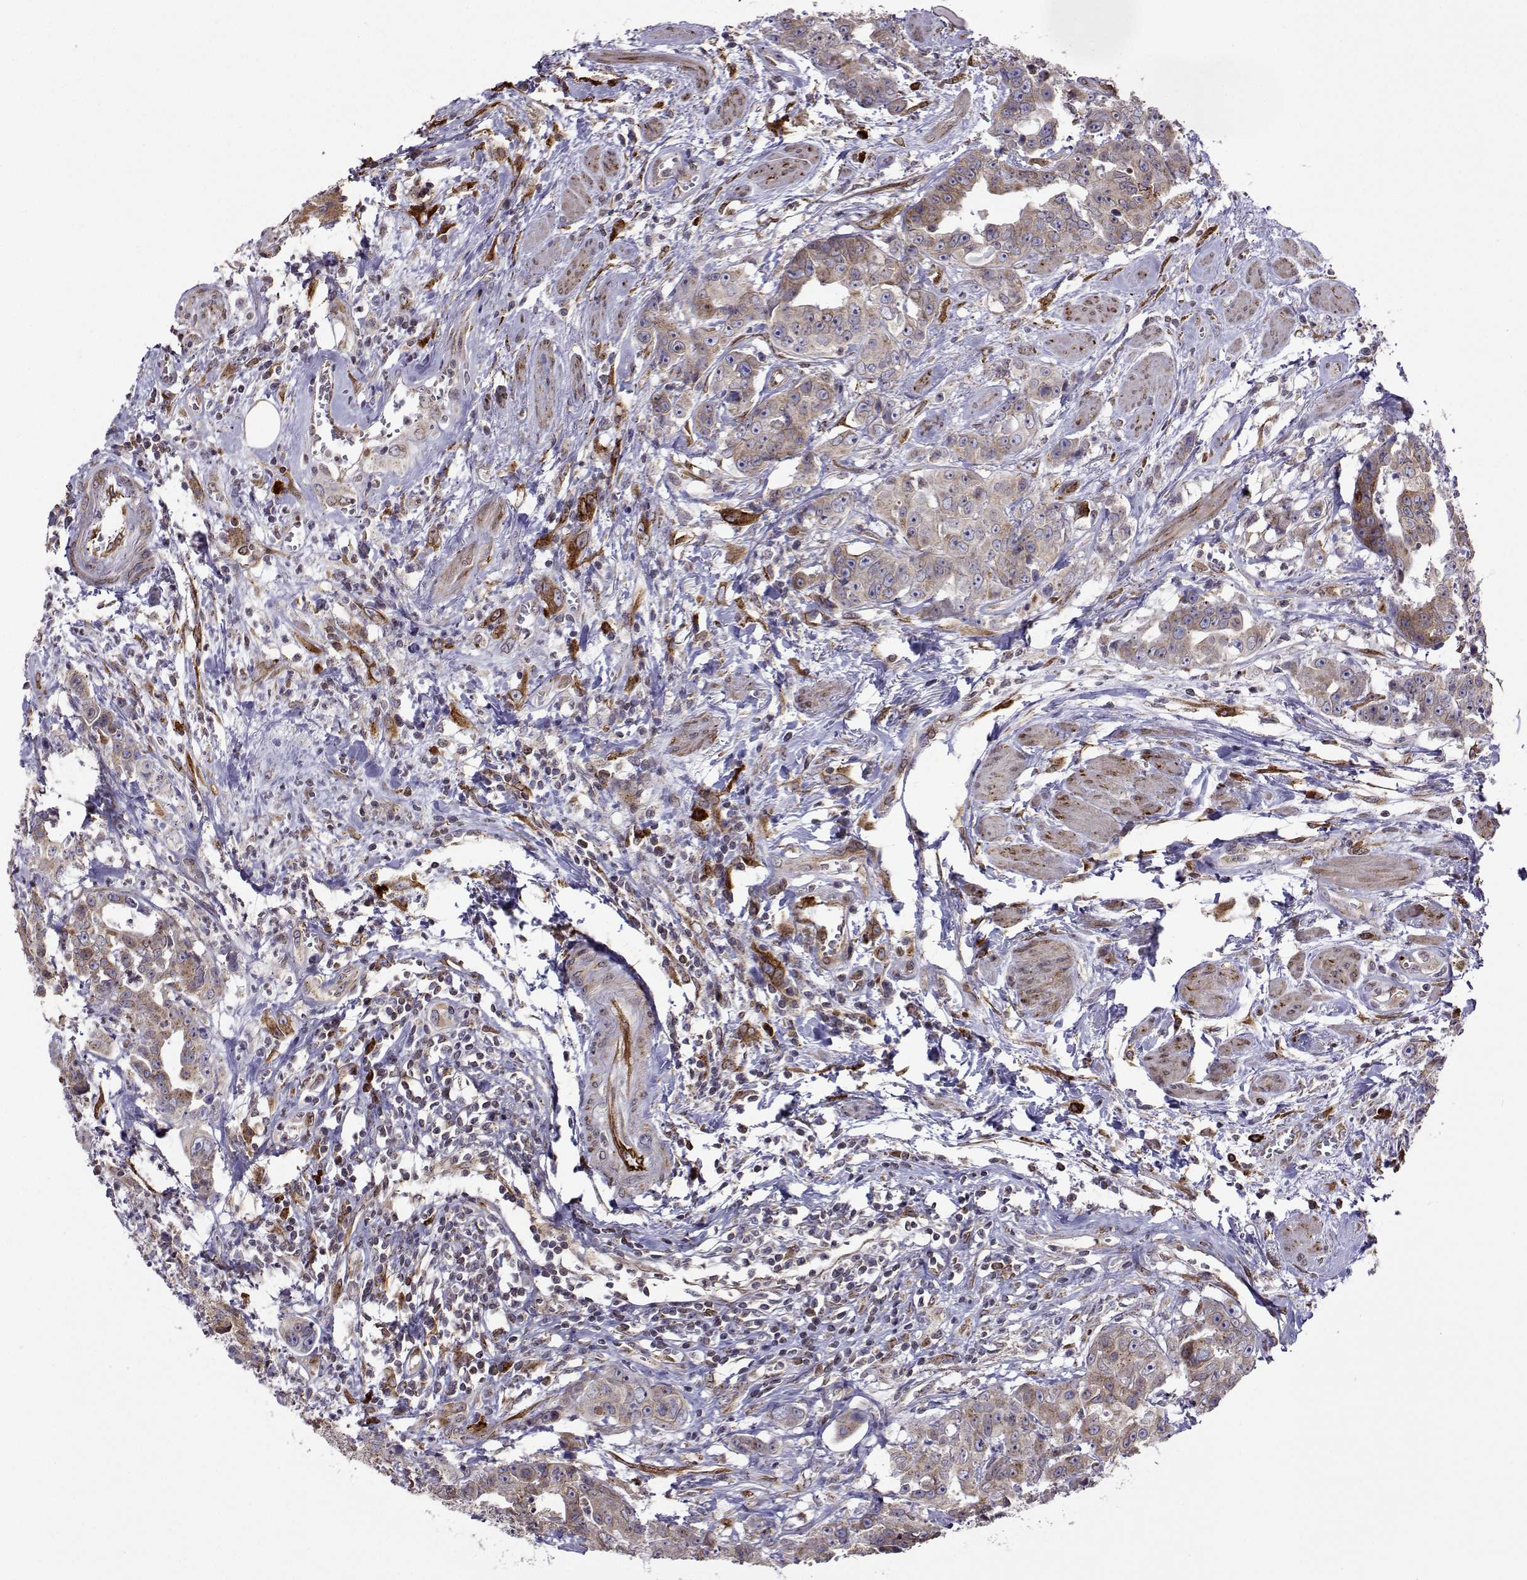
{"staining": {"intensity": "weak", "quantity": ">75%", "location": "cytoplasmic/membranous"}, "tissue": "colorectal cancer", "cell_type": "Tumor cells", "image_type": "cancer", "snomed": [{"axis": "morphology", "description": "Adenocarcinoma, NOS"}, {"axis": "topography", "description": "Rectum"}], "caption": "Colorectal adenocarcinoma stained with DAB IHC displays low levels of weak cytoplasmic/membranous staining in approximately >75% of tumor cells. The protein is stained brown, and the nuclei are stained in blue (DAB (3,3'-diaminobenzidine) IHC with brightfield microscopy, high magnification).", "gene": "PGRMC2", "patient": {"sex": "female", "age": 62}}